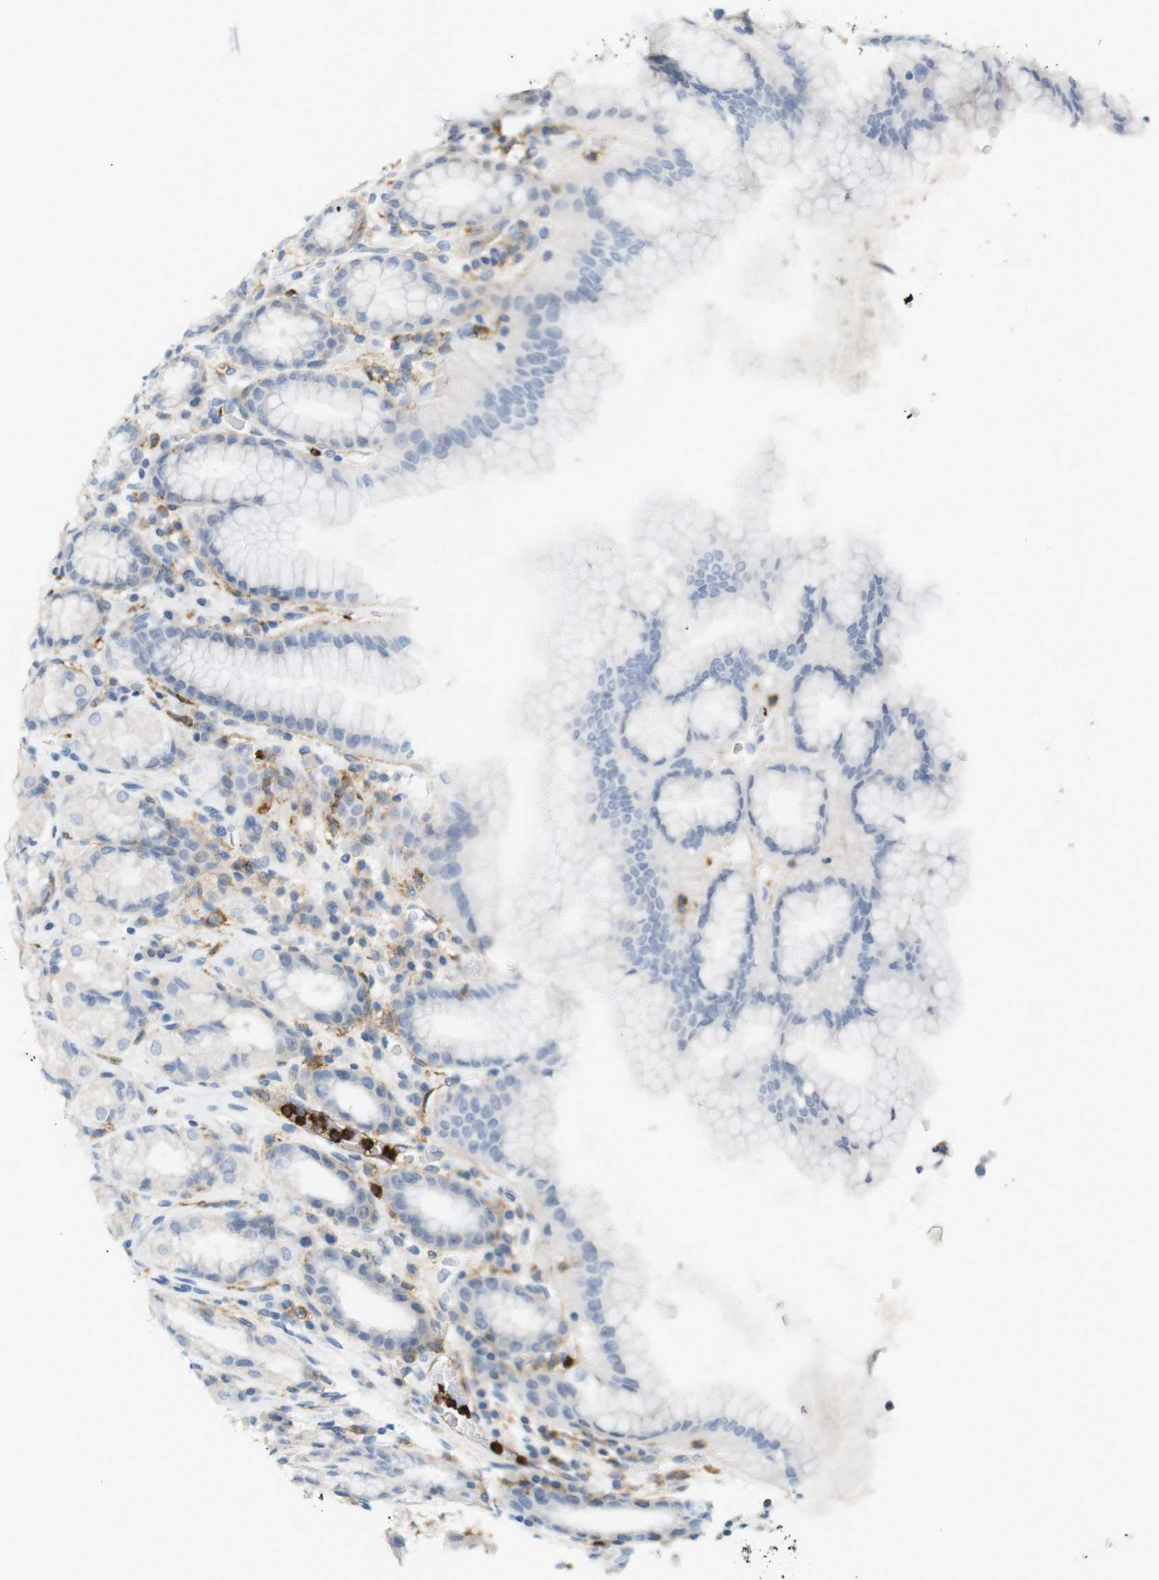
{"staining": {"intensity": "weak", "quantity": "<25%", "location": "cytoplasmic/membranous"}, "tissue": "stomach", "cell_type": "Glandular cells", "image_type": "normal", "snomed": [{"axis": "morphology", "description": "Normal tissue, NOS"}, {"axis": "topography", "description": "Stomach, upper"}], "caption": "Immunohistochemical staining of benign human stomach demonstrates no significant staining in glandular cells. (DAB (3,3'-diaminobenzidine) IHC, high magnification).", "gene": "SIRPA", "patient": {"sex": "male", "age": 68}}